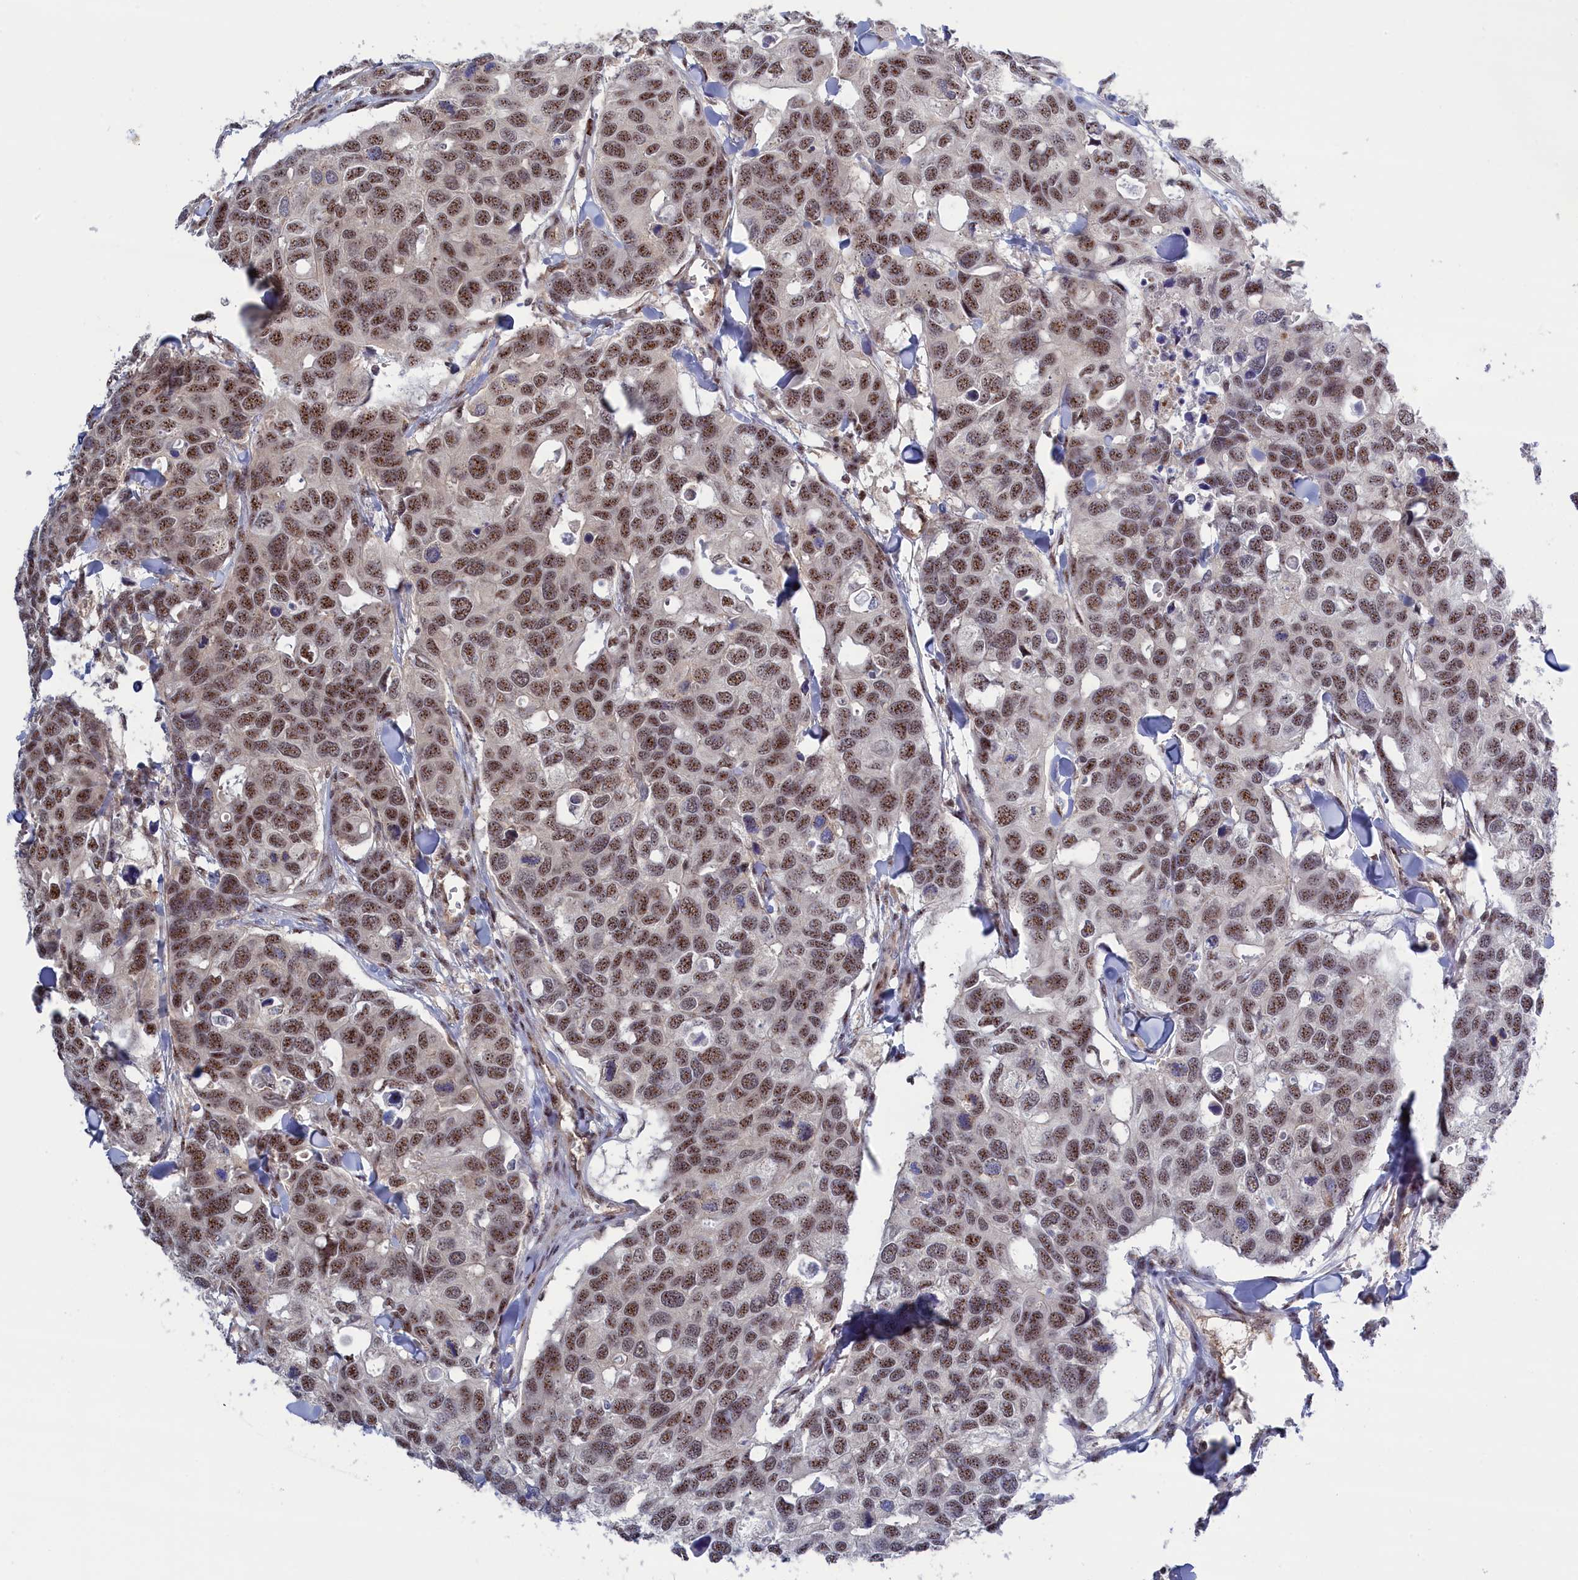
{"staining": {"intensity": "moderate", "quantity": ">75%", "location": "nuclear"}, "tissue": "breast cancer", "cell_type": "Tumor cells", "image_type": "cancer", "snomed": [{"axis": "morphology", "description": "Duct carcinoma"}, {"axis": "topography", "description": "Breast"}], "caption": "The immunohistochemical stain highlights moderate nuclear positivity in tumor cells of invasive ductal carcinoma (breast) tissue. (DAB (3,3'-diaminobenzidine) = brown stain, brightfield microscopy at high magnification).", "gene": "TAB1", "patient": {"sex": "female", "age": 83}}